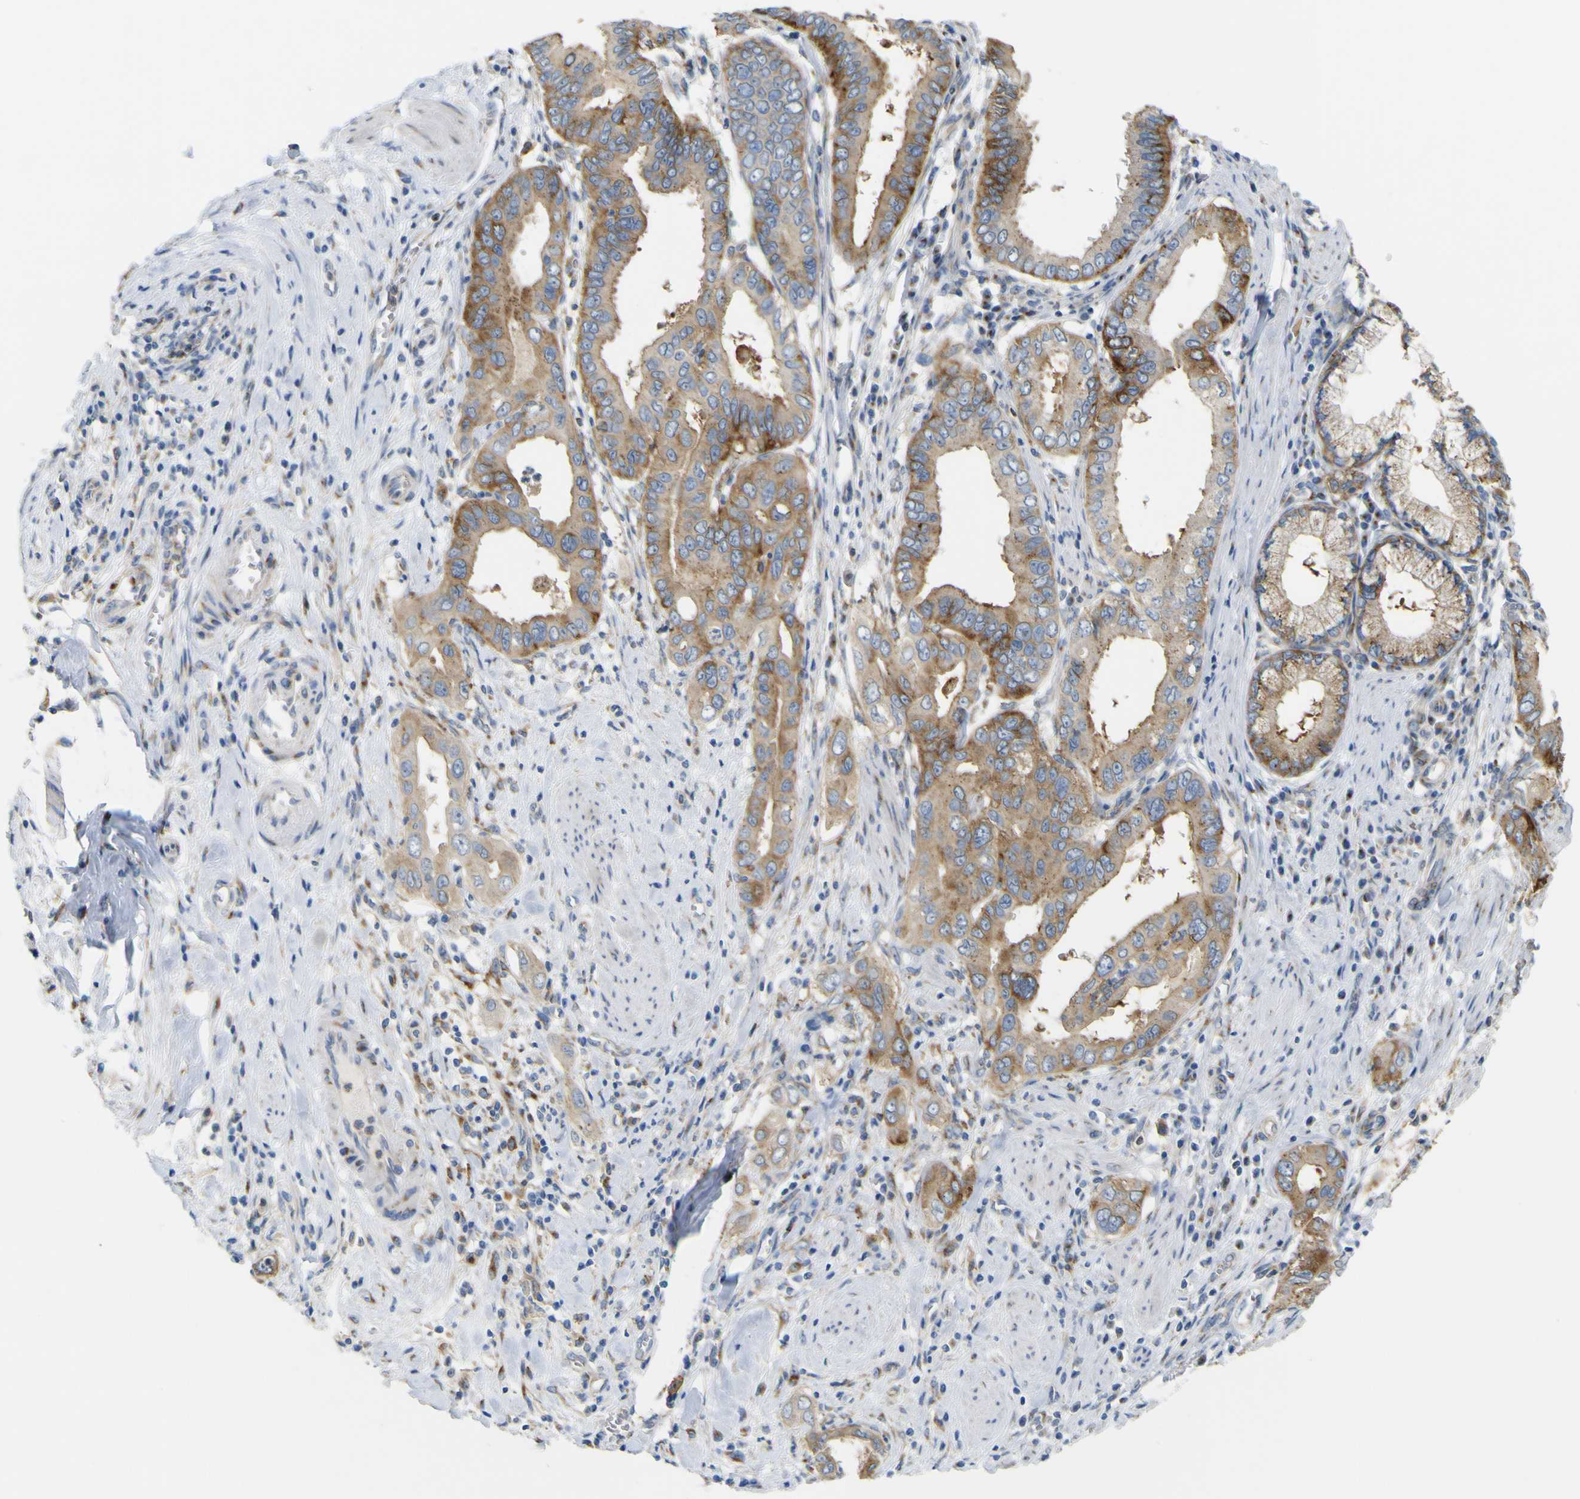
{"staining": {"intensity": "moderate", "quantity": ">75%", "location": "cytoplasmic/membranous"}, "tissue": "pancreatic cancer", "cell_type": "Tumor cells", "image_type": "cancer", "snomed": [{"axis": "morphology", "description": "Normal tissue, NOS"}, {"axis": "topography", "description": "Lymph node"}], "caption": "Immunohistochemistry (IHC) (DAB (3,3'-diaminobenzidine)) staining of human pancreatic cancer reveals moderate cytoplasmic/membranous protein staining in approximately >75% of tumor cells.", "gene": "IGF2R", "patient": {"sex": "male", "age": 50}}